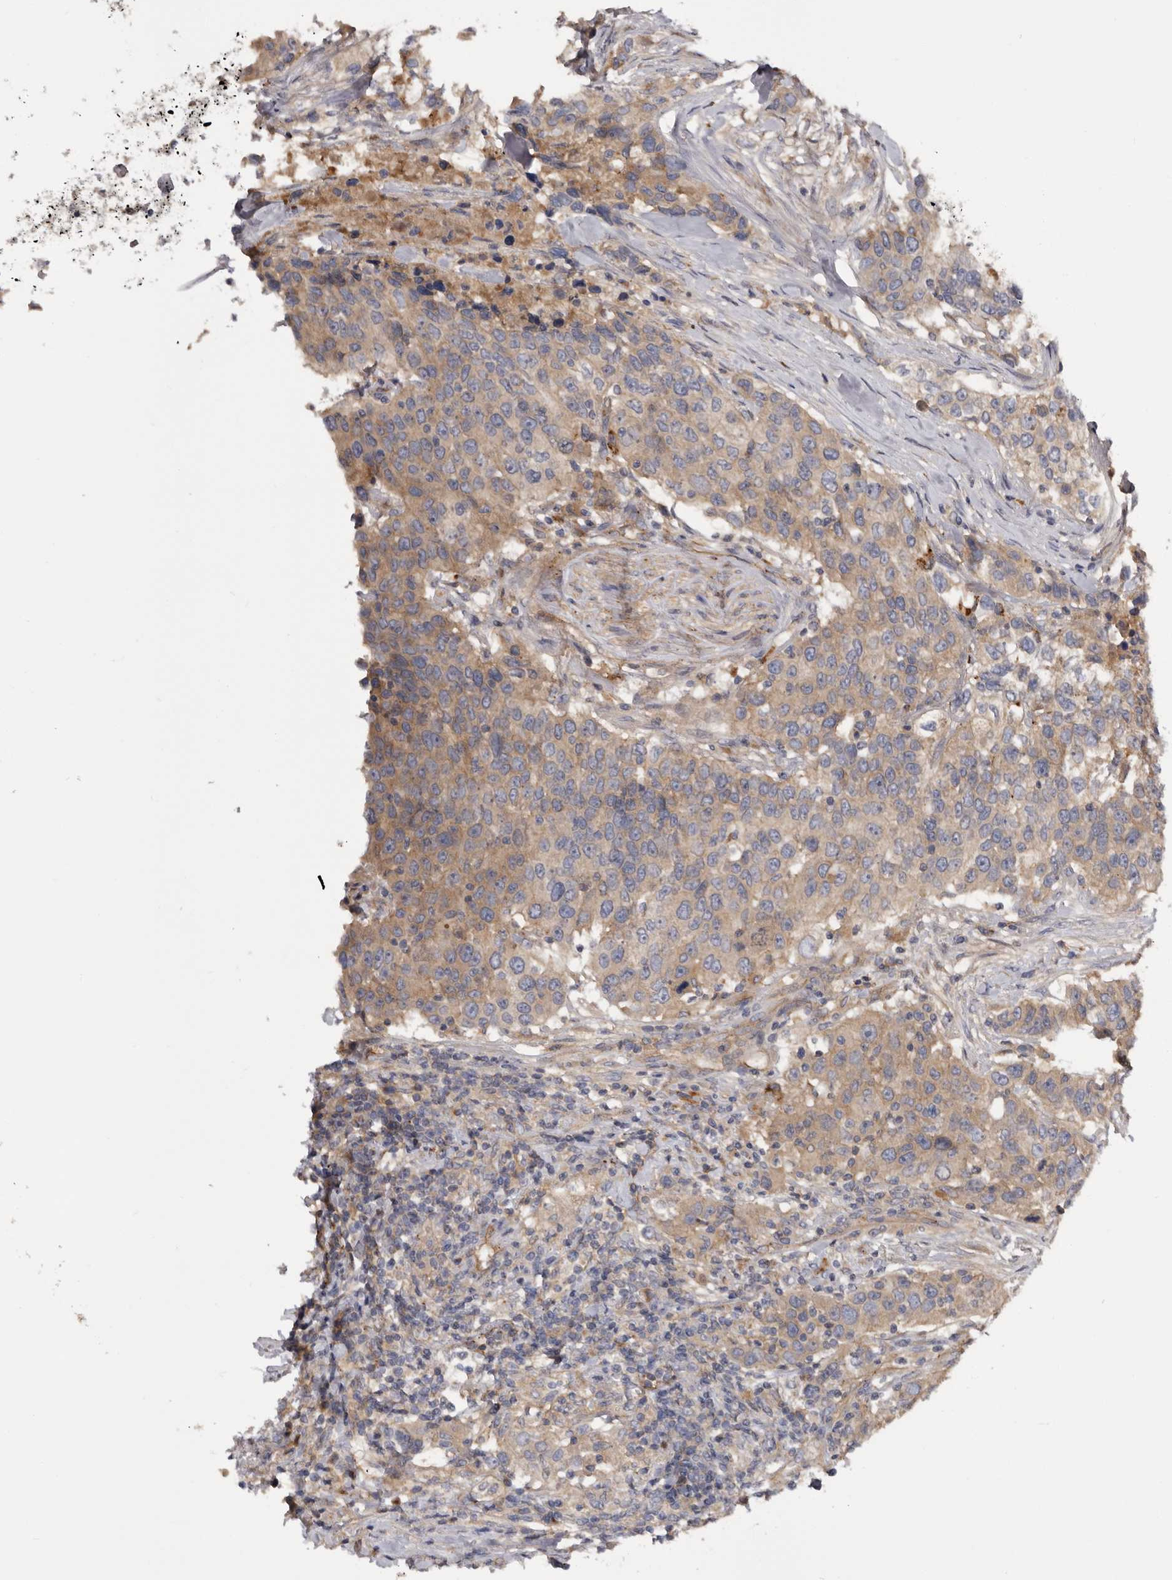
{"staining": {"intensity": "moderate", "quantity": ">75%", "location": "cytoplasmic/membranous"}, "tissue": "urothelial cancer", "cell_type": "Tumor cells", "image_type": "cancer", "snomed": [{"axis": "morphology", "description": "Urothelial carcinoma, High grade"}, {"axis": "topography", "description": "Urinary bladder"}], "caption": "Tumor cells demonstrate medium levels of moderate cytoplasmic/membranous positivity in about >75% of cells in urothelial cancer. The protein is shown in brown color, while the nuclei are stained blue.", "gene": "INKA2", "patient": {"sex": "female", "age": 80}}